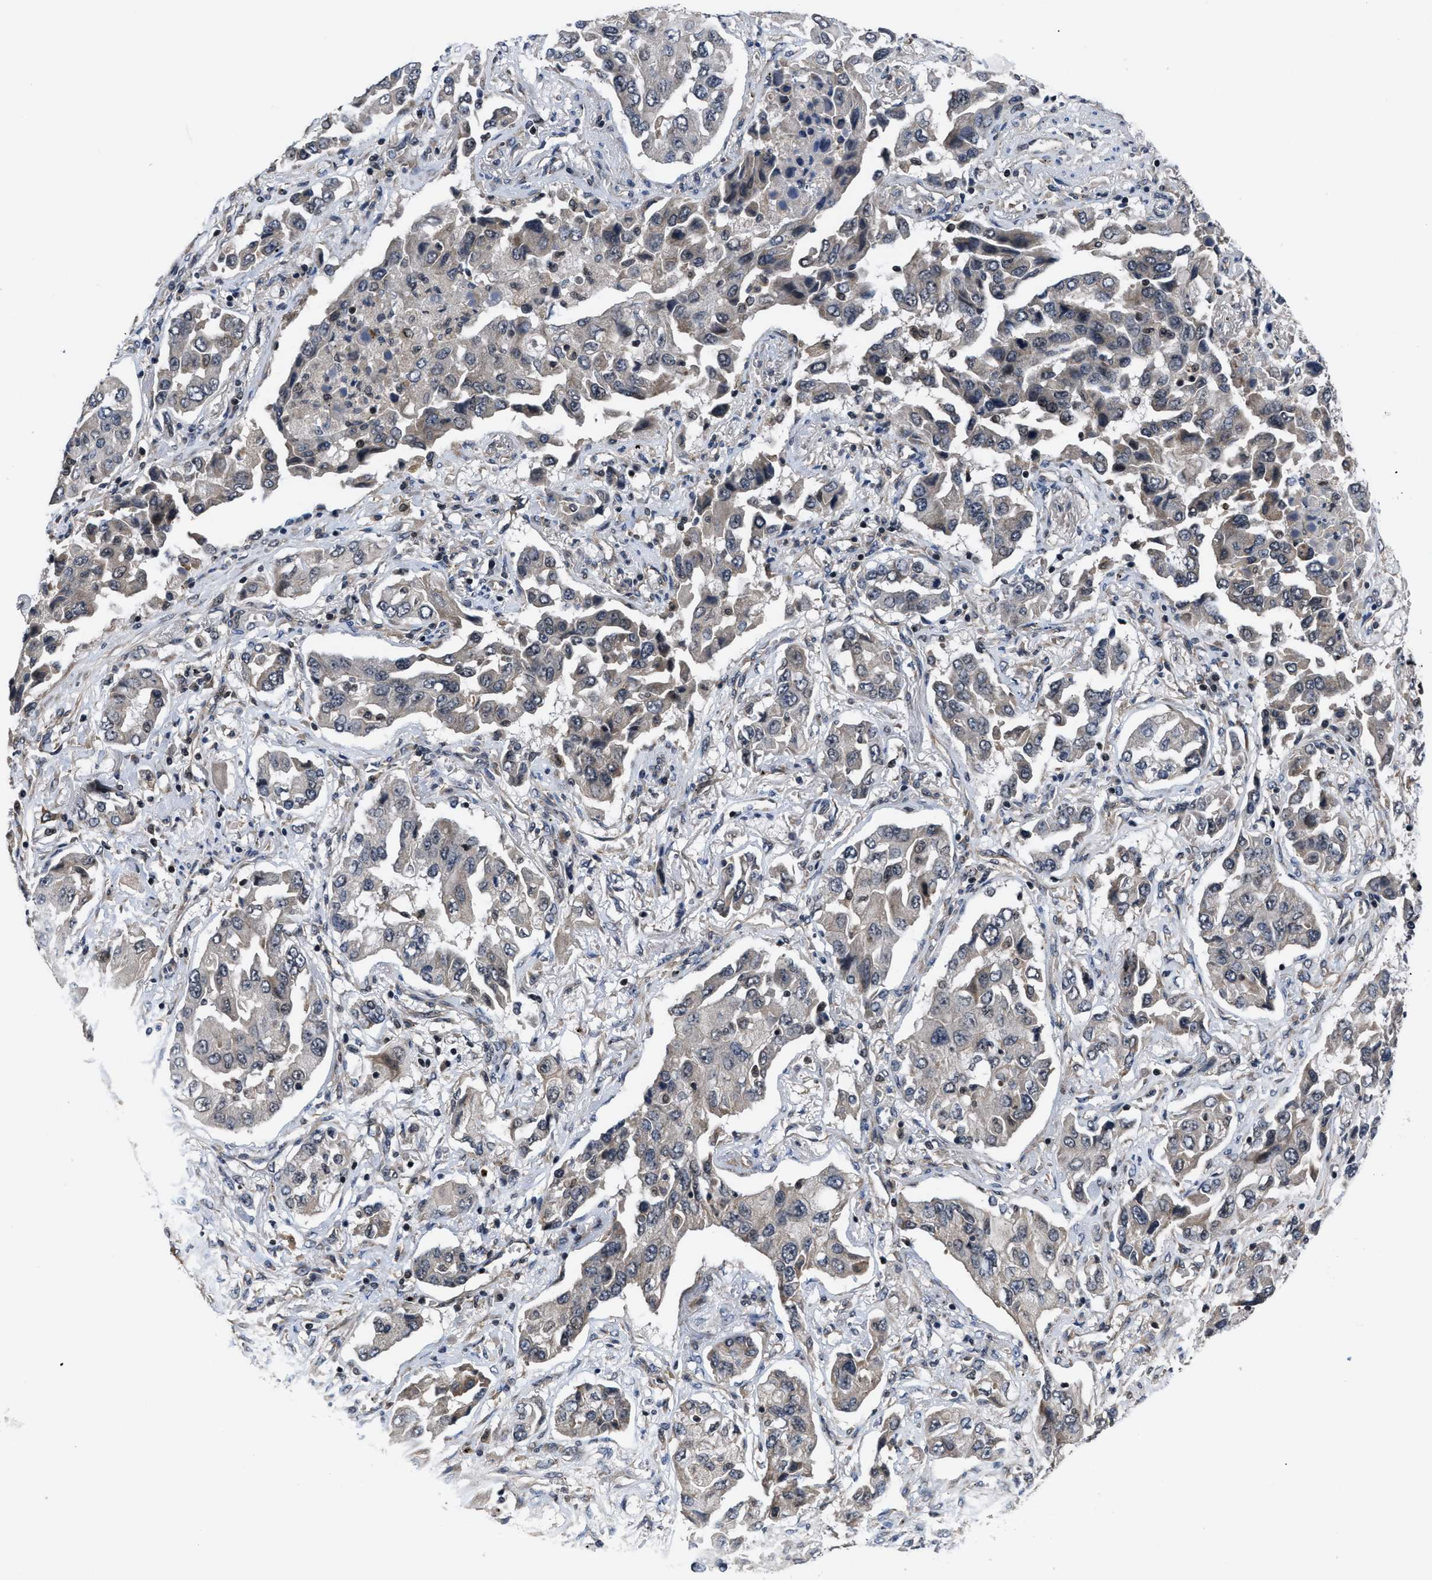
{"staining": {"intensity": "weak", "quantity": "<25%", "location": "cytoplasmic/membranous"}, "tissue": "lung cancer", "cell_type": "Tumor cells", "image_type": "cancer", "snomed": [{"axis": "morphology", "description": "Adenocarcinoma, NOS"}, {"axis": "topography", "description": "Lung"}], "caption": "Adenocarcinoma (lung) was stained to show a protein in brown. There is no significant expression in tumor cells. (DAB IHC visualized using brightfield microscopy, high magnification).", "gene": "DNAJC14", "patient": {"sex": "female", "age": 65}}